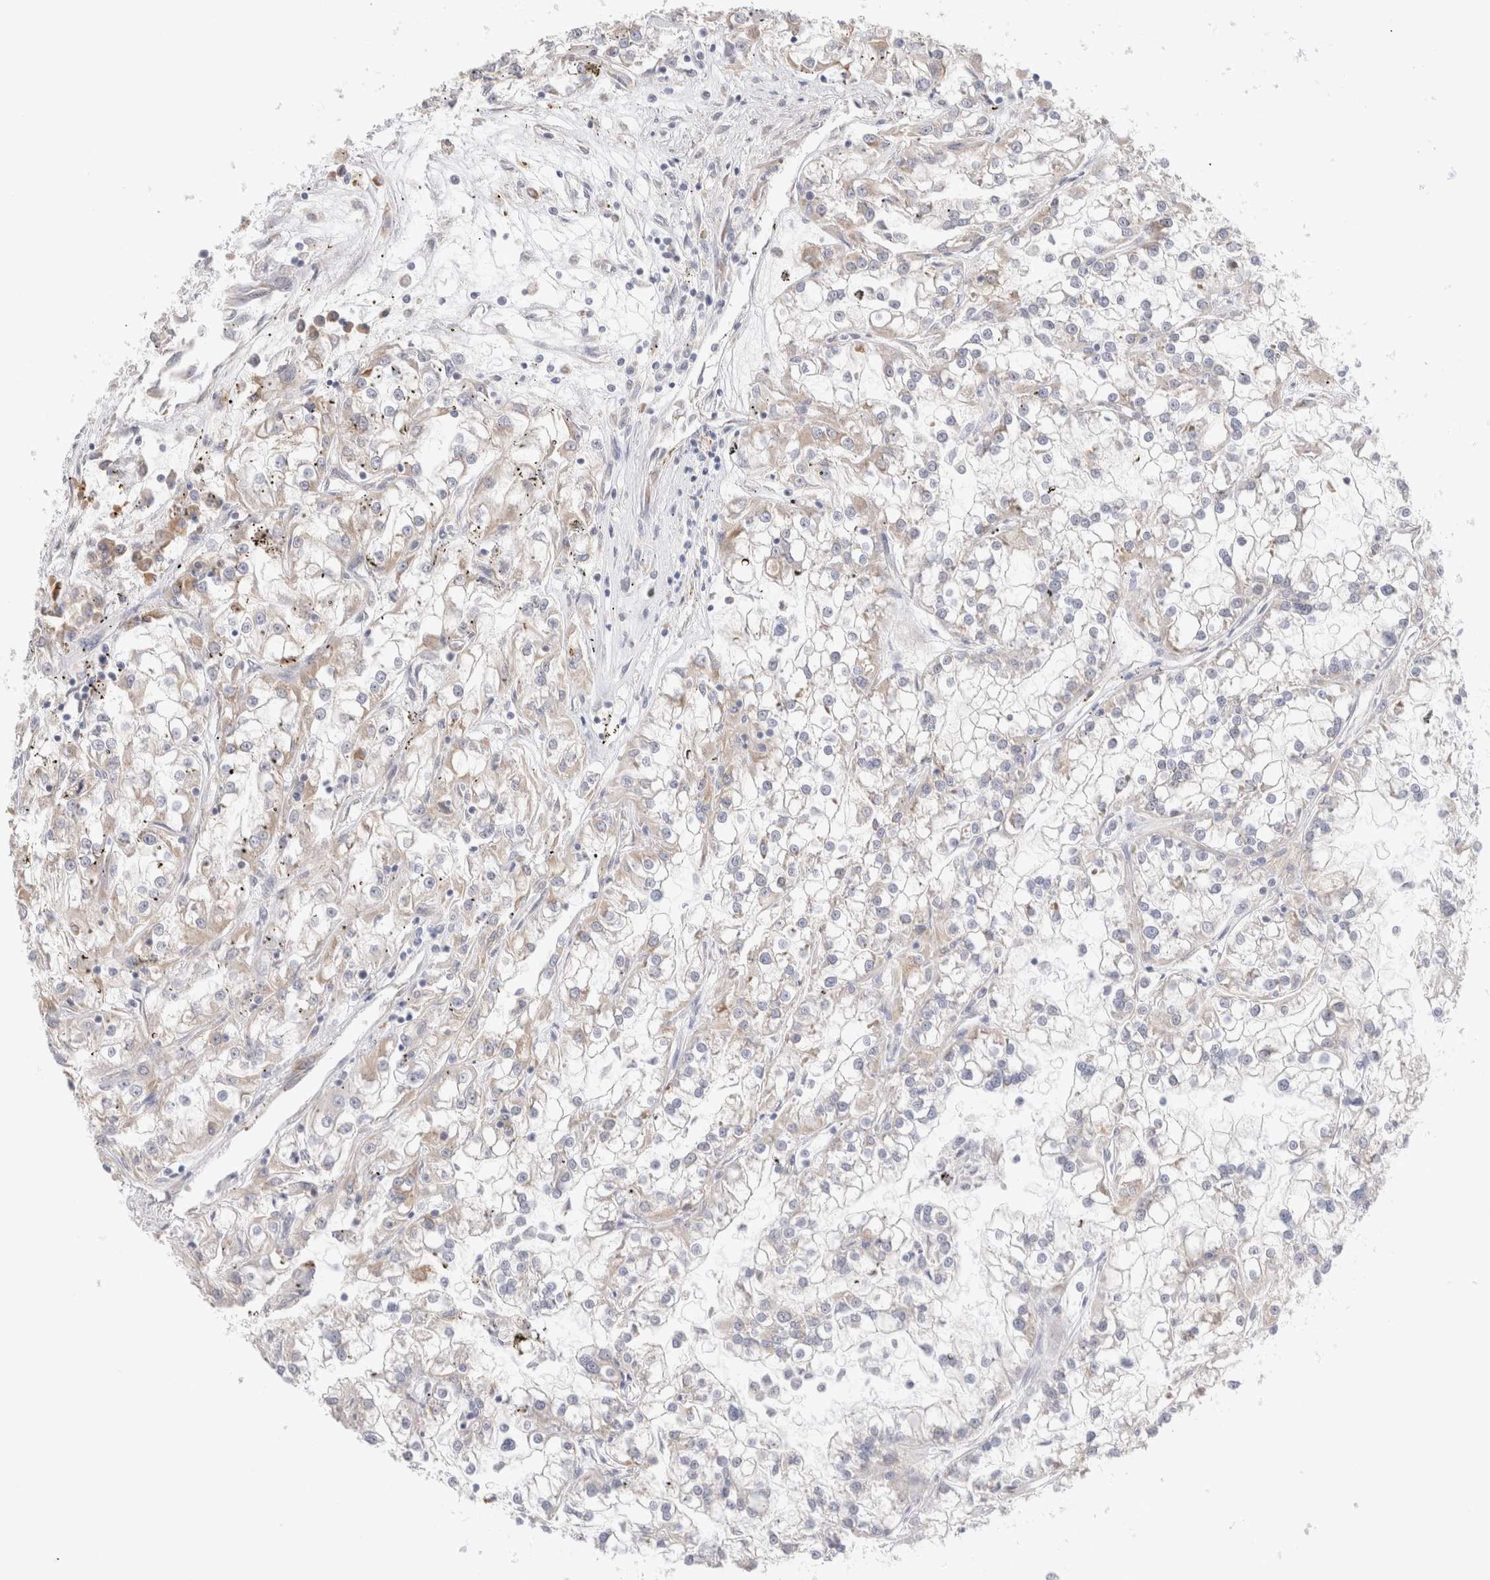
{"staining": {"intensity": "moderate", "quantity": "<25%", "location": "cytoplasmic/membranous"}, "tissue": "renal cancer", "cell_type": "Tumor cells", "image_type": "cancer", "snomed": [{"axis": "morphology", "description": "Adenocarcinoma, NOS"}, {"axis": "topography", "description": "Kidney"}], "caption": "Brown immunohistochemical staining in renal cancer (adenocarcinoma) exhibits moderate cytoplasmic/membranous positivity in approximately <25% of tumor cells.", "gene": "CSK", "patient": {"sex": "female", "age": 52}}